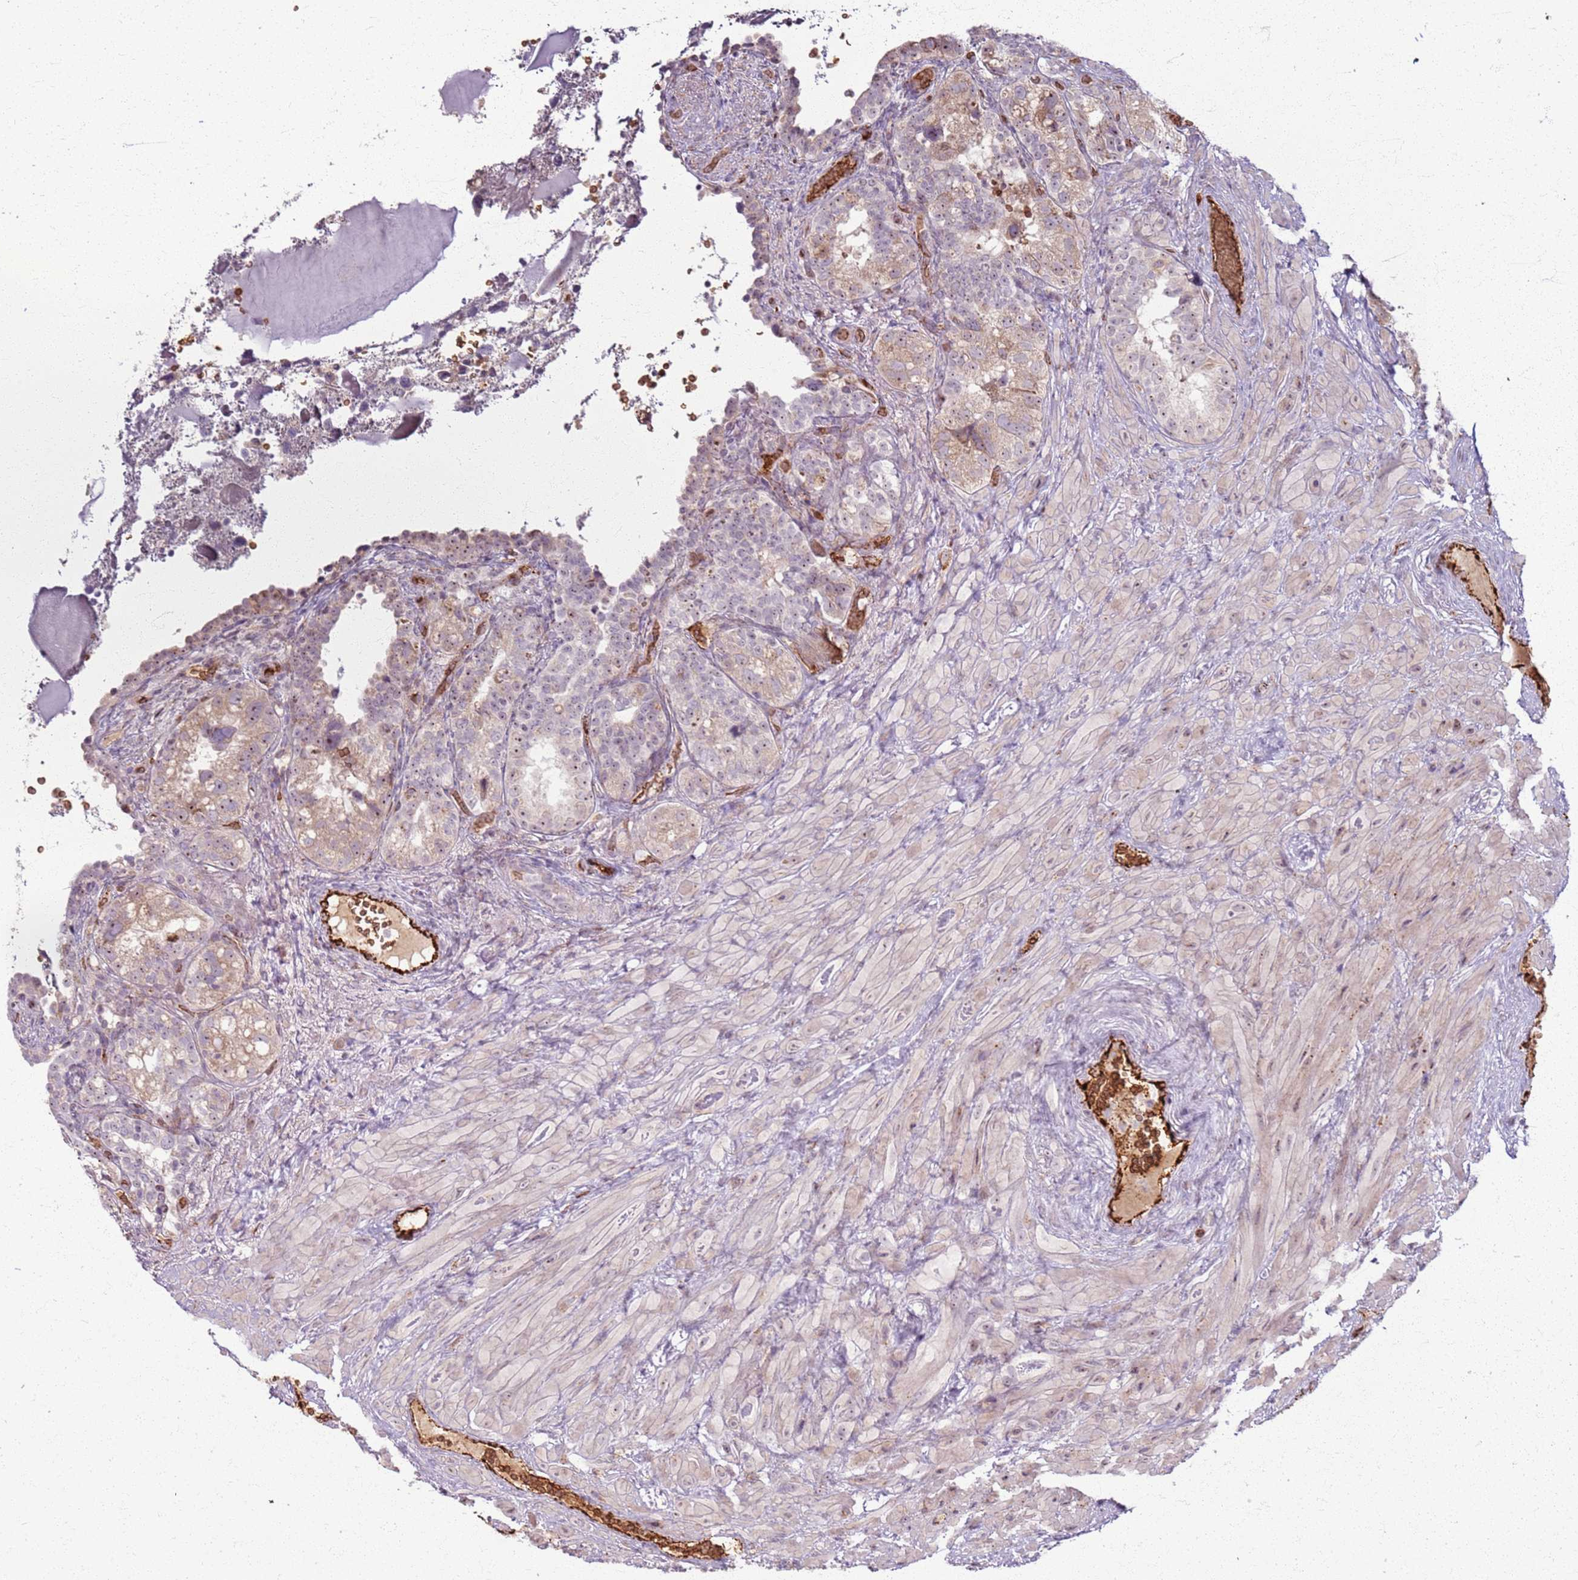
{"staining": {"intensity": "moderate", "quantity": ">75%", "location": "cytoplasmic/membranous,nuclear"}, "tissue": "seminal vesicle", "cell_type": "Glandular cells", "image_type": "normal", "snomed": [{"axis": "morphology", "description": "Normal tissue, NOS"}, {"axis": "topography", "description": "Seminal veicle"}, {"axis": "topography", "description": "Peripheral nerve tissue"}], "caption": "Glandular cells exhibit moderate cytoplasmic/membranous,nuclear staining in about >75% of cells in unremarkable seminal vesicle. (Brightfield microscopy of DAB IHC at high magnification).", "gene": "KRI1", "patient": {"sex": "male", "age": 67}}